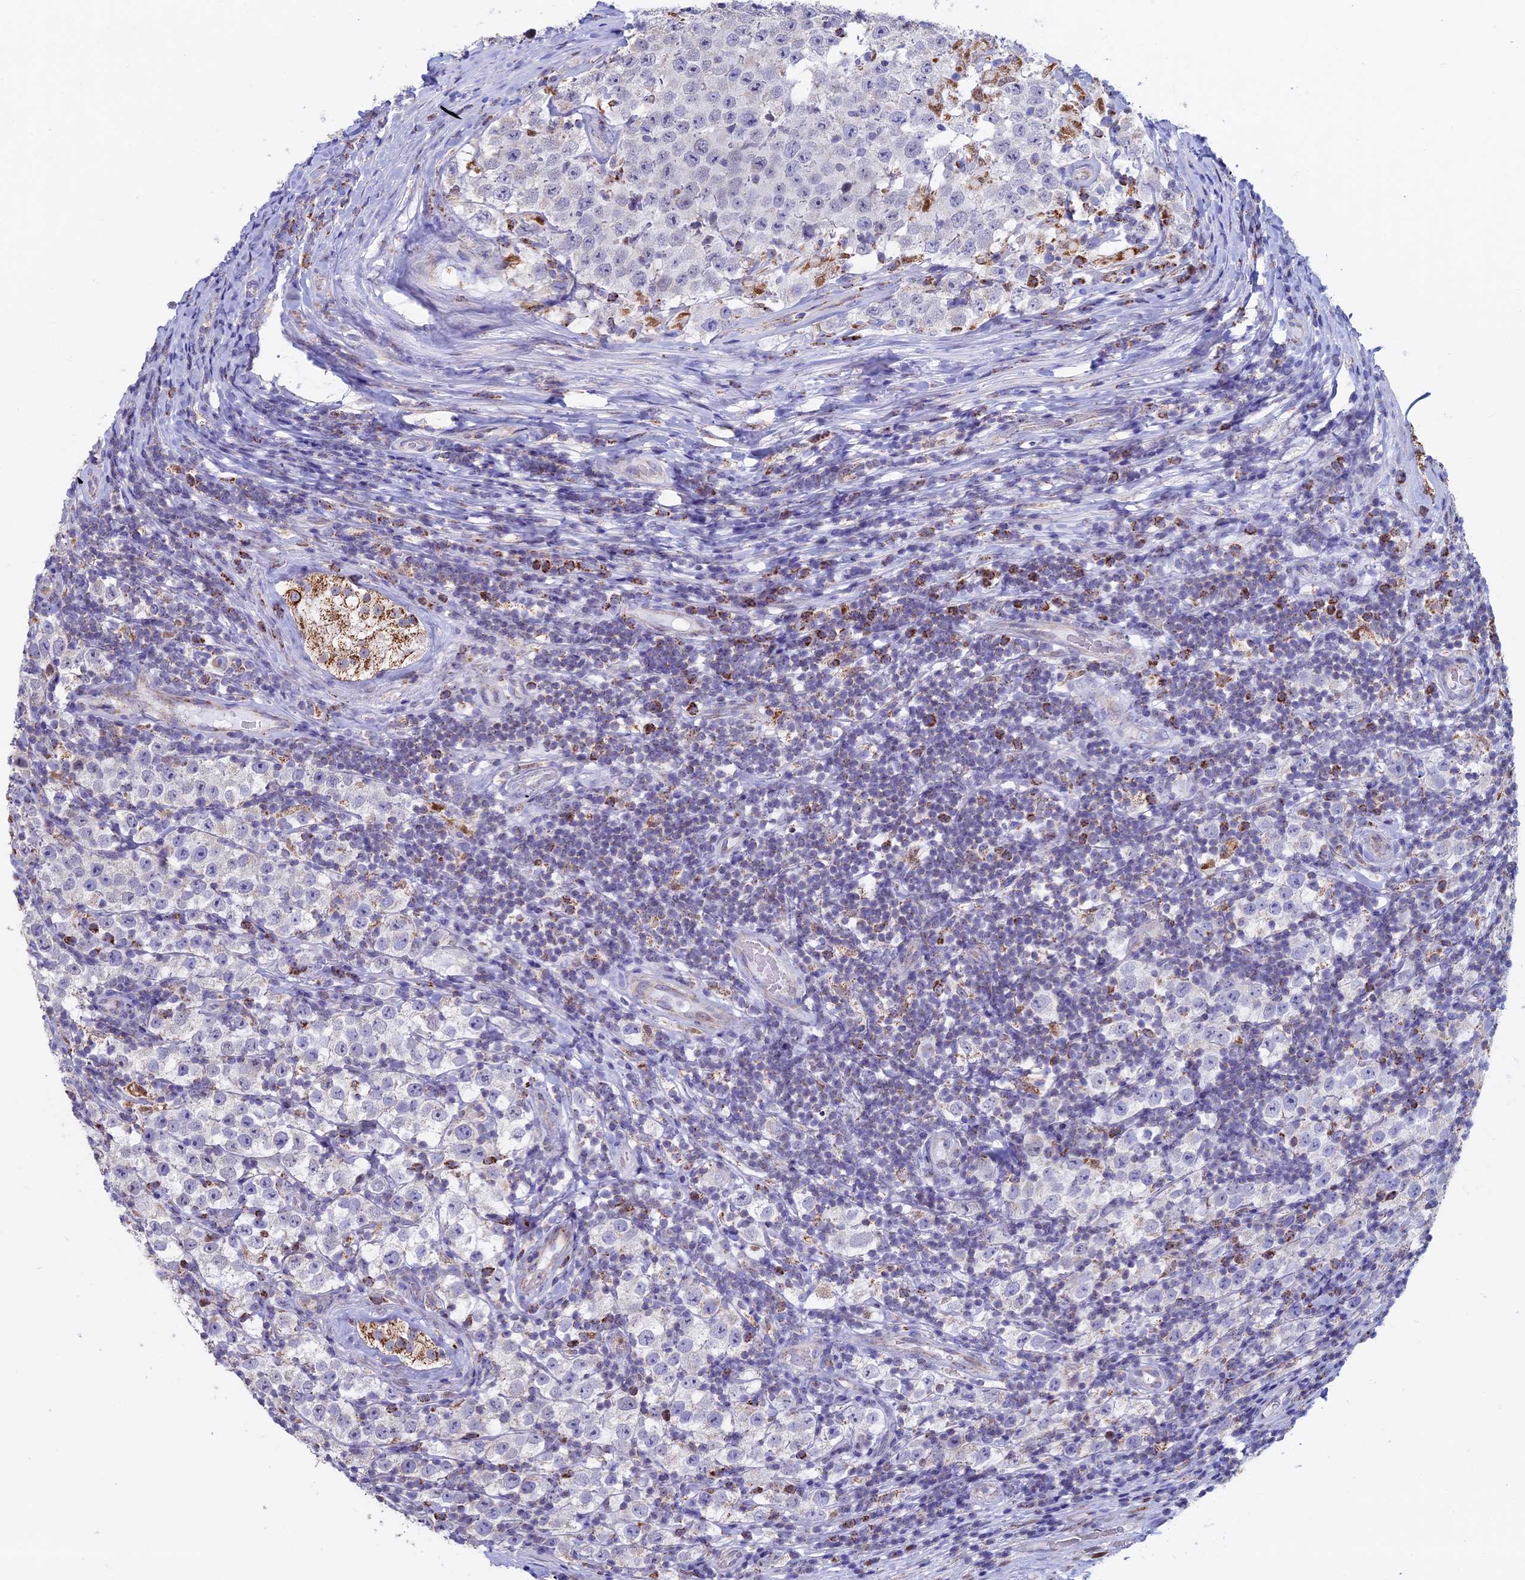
{"staining": {"intensity": "negative", "quantity": "none", "location": "none"}, "tissue": "testis cancer", "cell_type": "Tumor cells", "image_type": "cancer", "snomed": [{"axis": "morphology", "description": "Normal tissue, NOS"}, {"axis": "morphology", "description": "Urothelial carcinoma, High grade"}, {"axis": "morphology", "description": "Seminoma, NOS"}, {"axis": "morphology", "description": "Carcinoma, Embryonal, NOS"}, {"axis": "topography", "description": "Urinary bladder"}, {"axis": "topography", "description": "Testis"}], "caption": "Immunohistochemical staining of testis cancer exhibits no significant expression in tumor cells.", "gene": "ACSS1", "patient": {"sex": "male", "age": 41}}